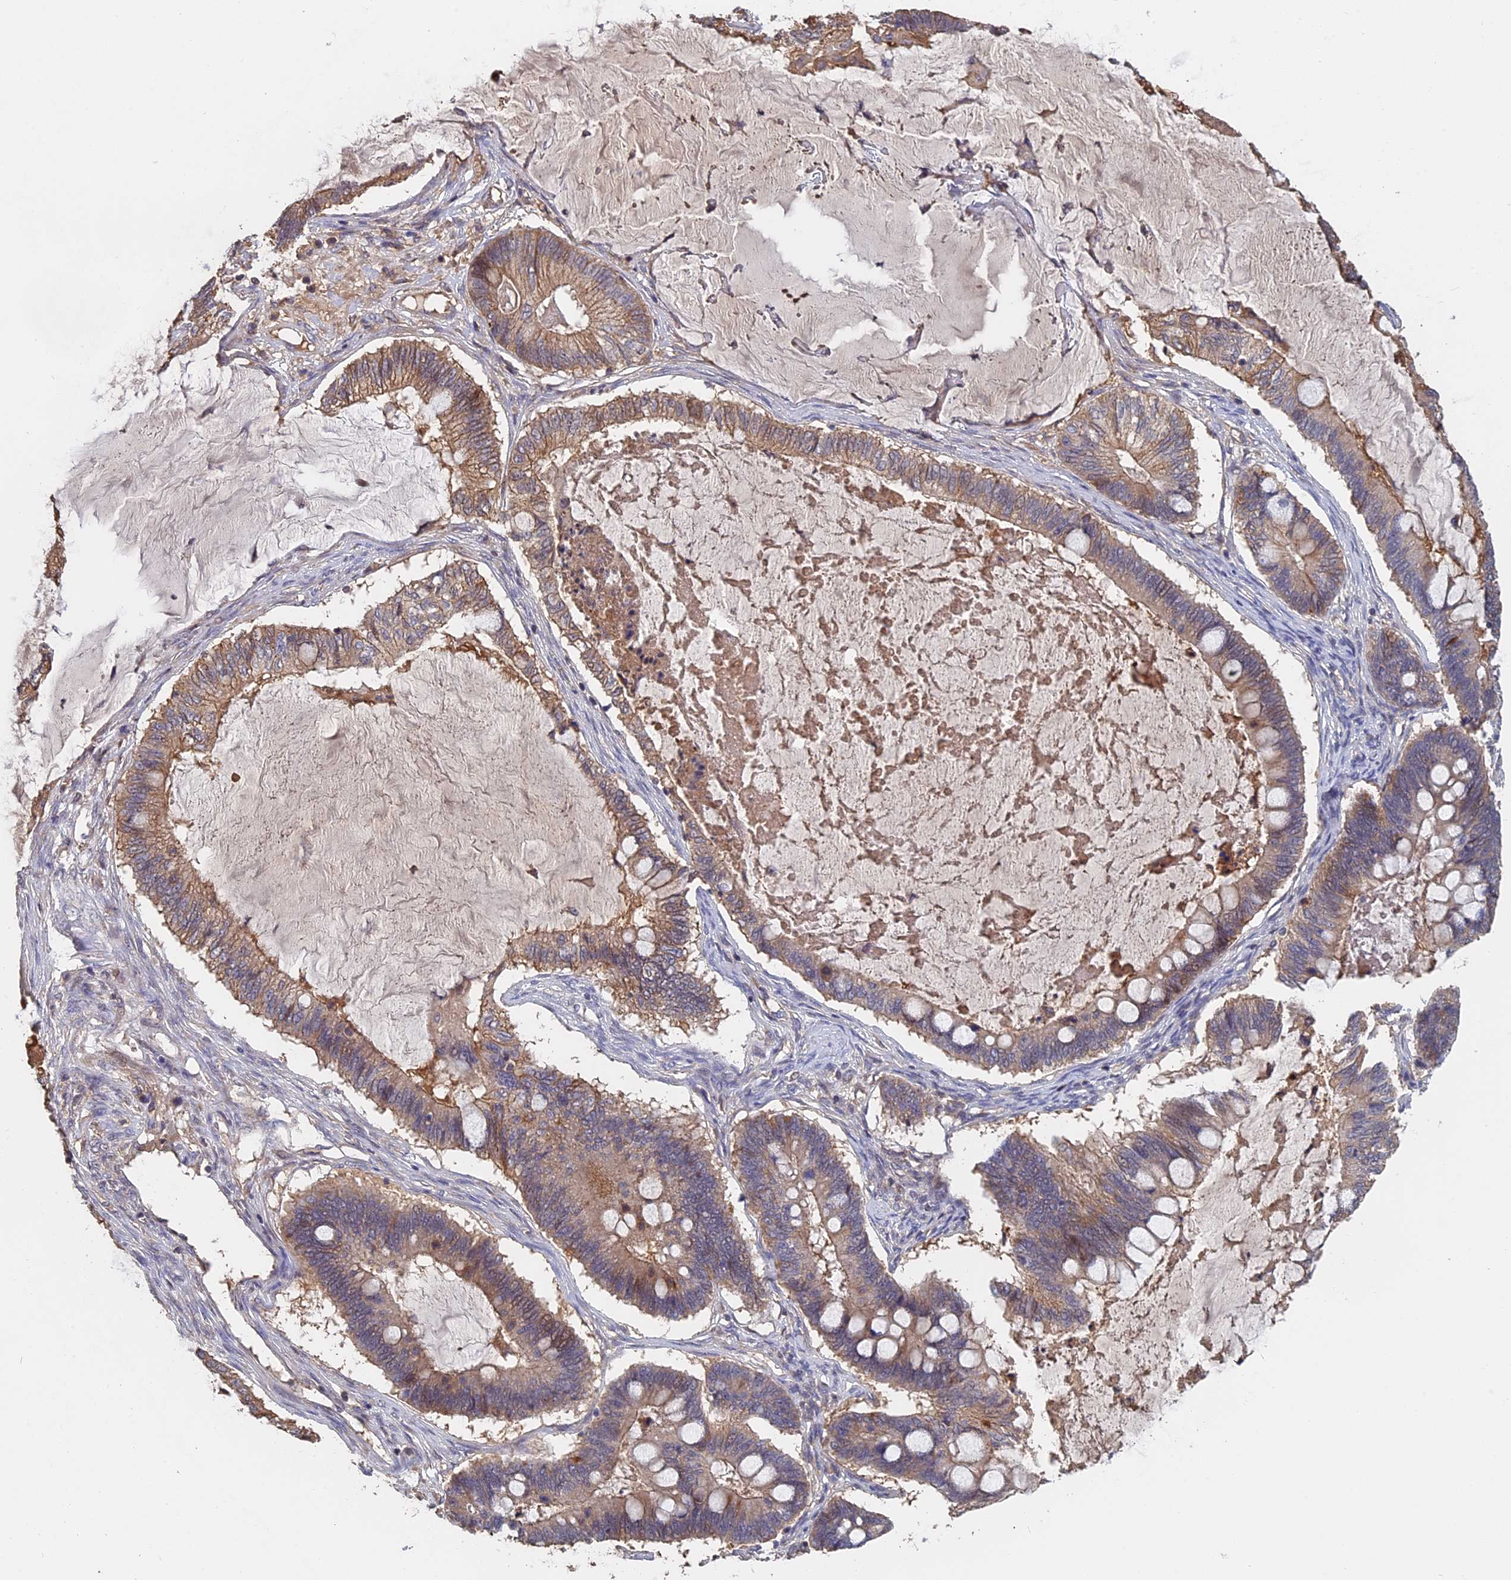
{"staining": {"intensity": "weak", "quantity": "25%-75%", "location": "cytoplasmic/membranous"}, "tissue": "ovarian cancer", "cell_type": "Tumor cells", "image_type": "cancer", "snomed": [{"axis": "morphology", "description": "Cystadenocarcinoma, mucinous, NOS"}, {"axis": "topography", "description": "Ovary"}], "caption": "Immunohistochemistry (DAB) staining of mucinous cystadenocarcinoma (ovarian) displays weak cytoplasmic/membranous protein expression in about 25%-75% of tumor cells. The protein of interest is stained brown, and the nuclei are stained in blue (DAB IHC with brightfield microscopy, high magnification).", "gene": "SLC33A1", "patient": {"sex": "female", "age": 61}}